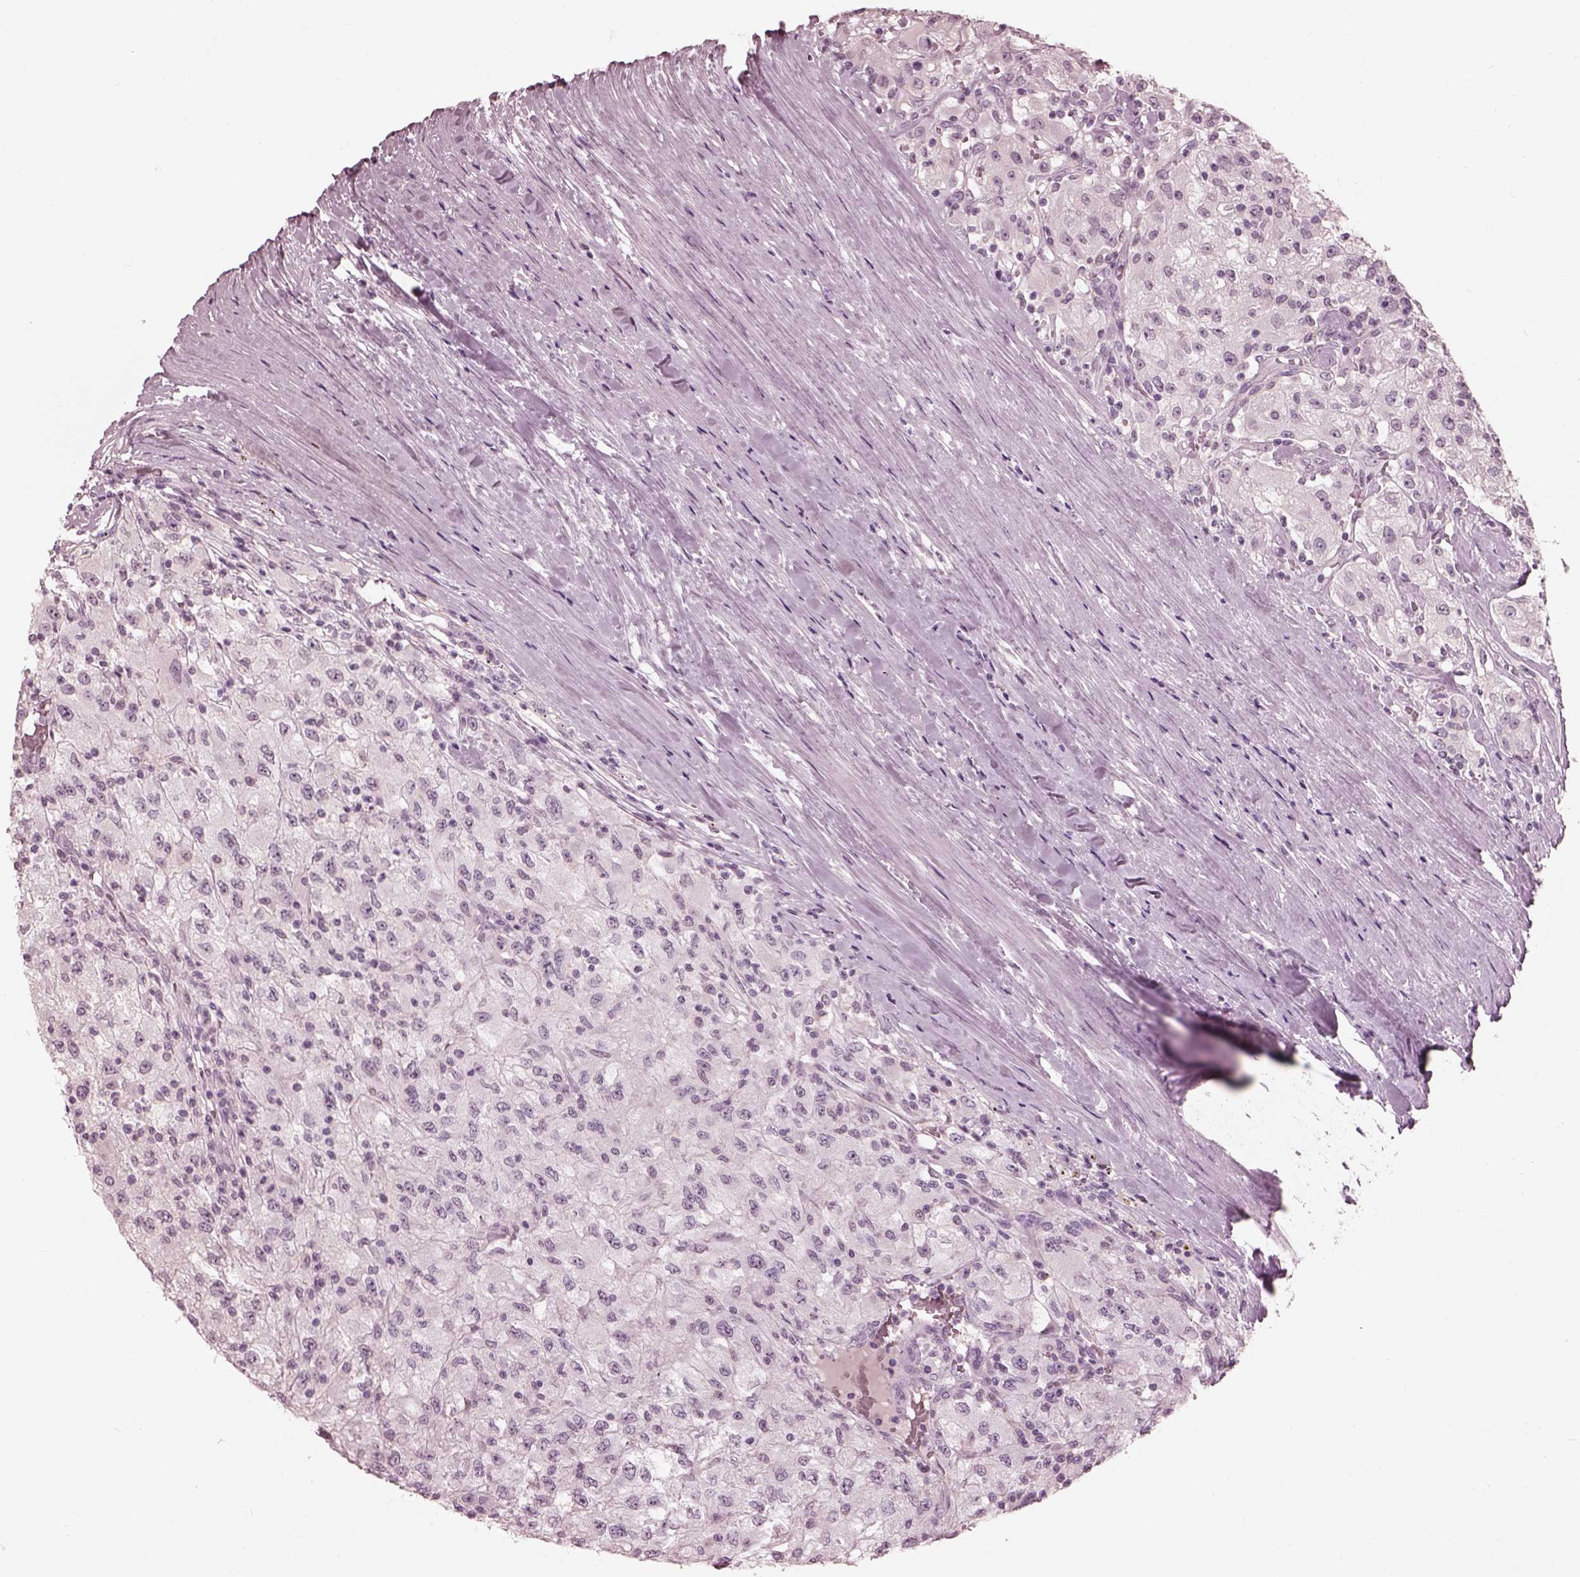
{"staining": {"intensity": "negative", "quantity": "none", "location": "none"}, "tissue": "renal cancer", "cell_type": "Tumor cells", "image_type": "cancer", "snomed": [{"axis": "morphology", "description": "Adenocarcinoma, NOS"}, {"axis": "topography", "description": "Kidney"}], "caption": "IHC histopathology image of neoplastic tissue: adenocarcinoma (renal) stained with DAB (3,3'-diaminobenzidine) displays no significant protein expression in tumor cells.", "gene": "GARIN4", "patient": {"sex": "female", "age": 67}}